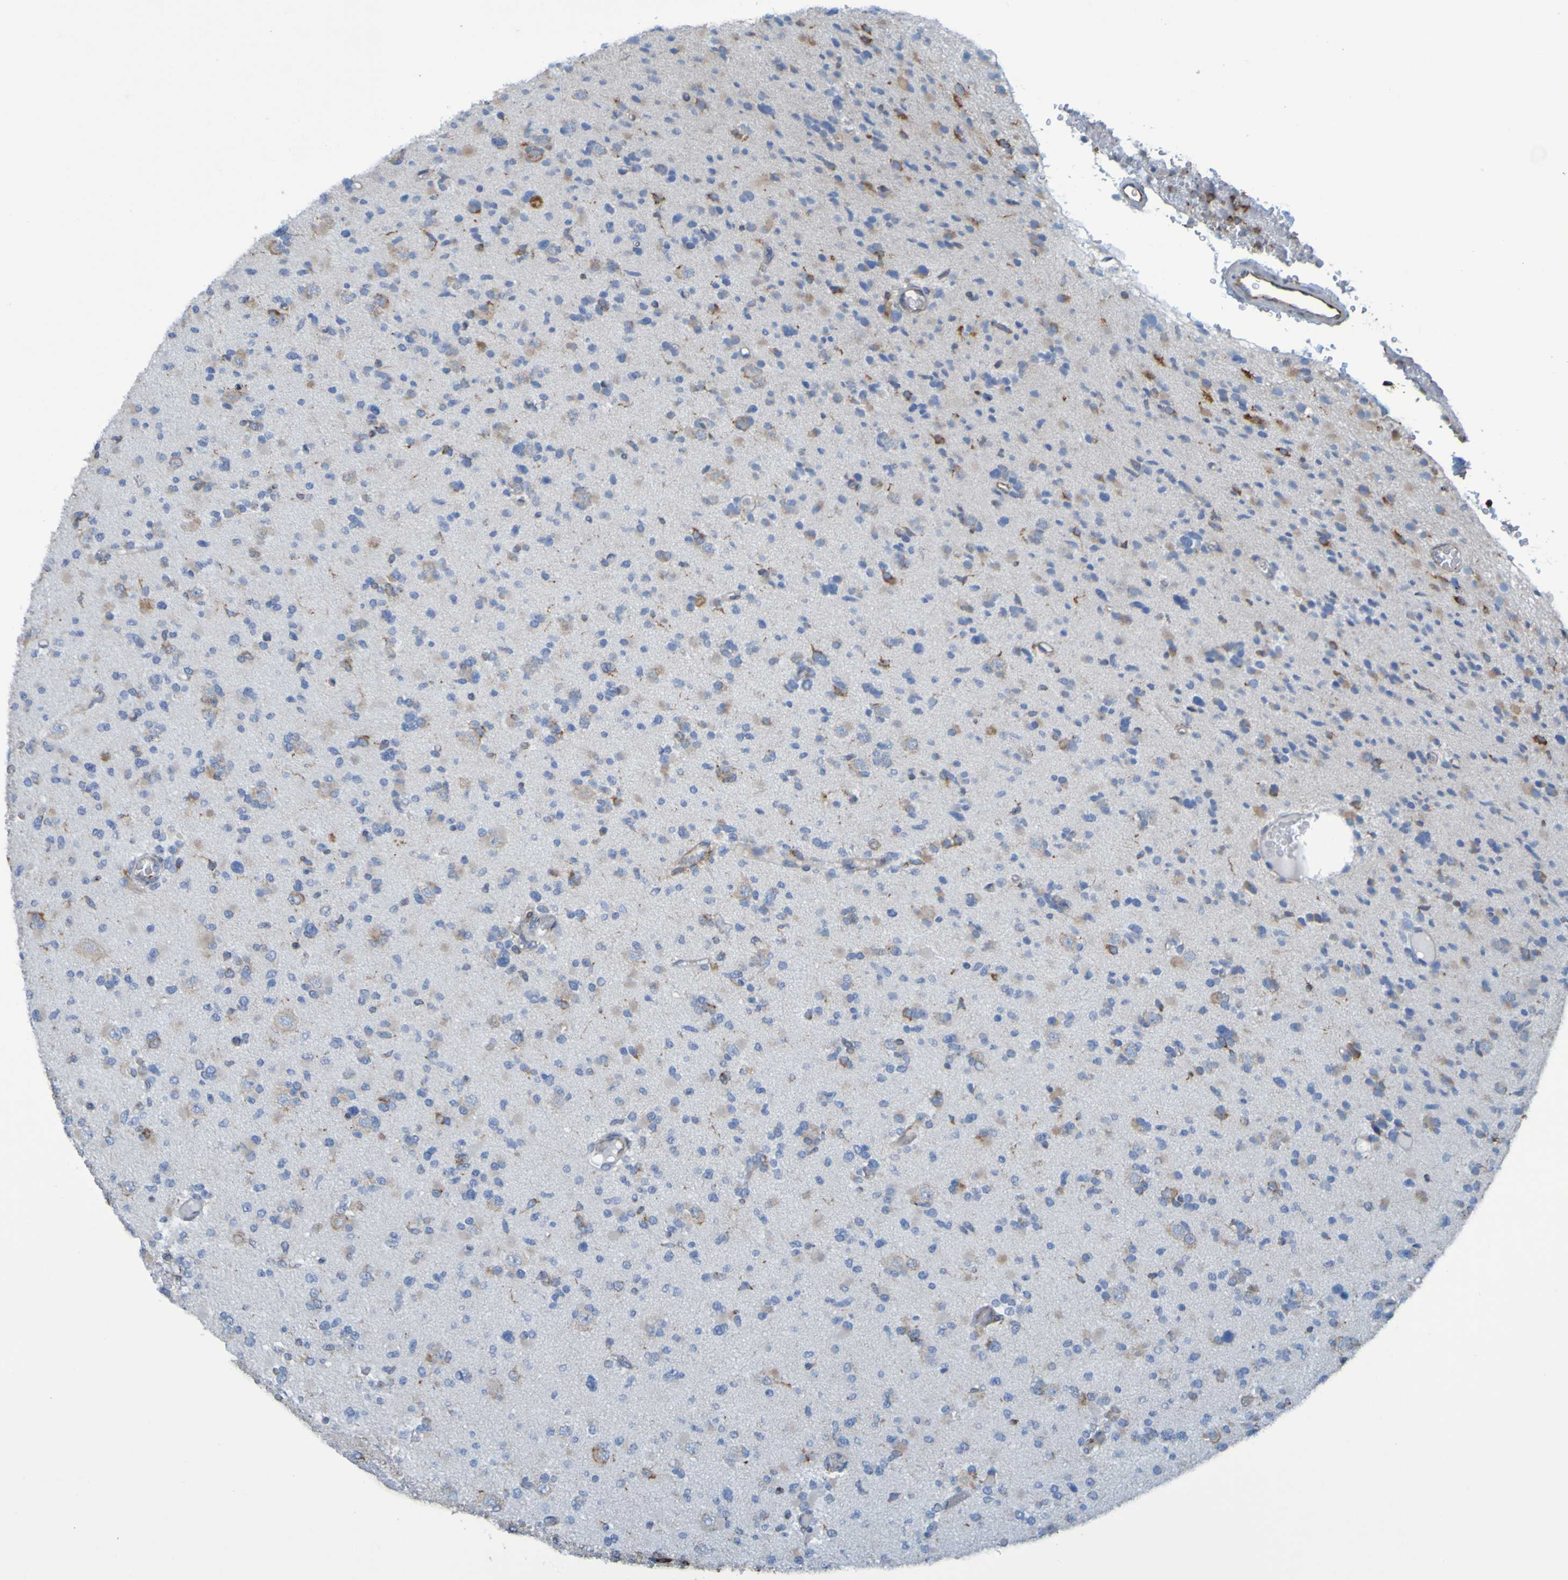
{"staining": {"intensity": "negative", "quantity": "none", "location": "none"}, "tissue": "glioma", "cell_type": "Tumor cells", "image_type": "cancer", "snomed": [{"axis": "morphology", "description": "Glioma, malignant, Low grade"}, {"axis": "topography", "description": "Brain"}], "caption": "IHC photomicrograph of human malignant low-grade glioma stained for a protein (brown), which shows no positivity in tumor cells. (DAB (3,3'-diaminobenzidine) immunohistochemistry (IHC) with hematoxylin counter stain).", "gene": "SSR1", "patient": {"sex": "female", "age": 22}}